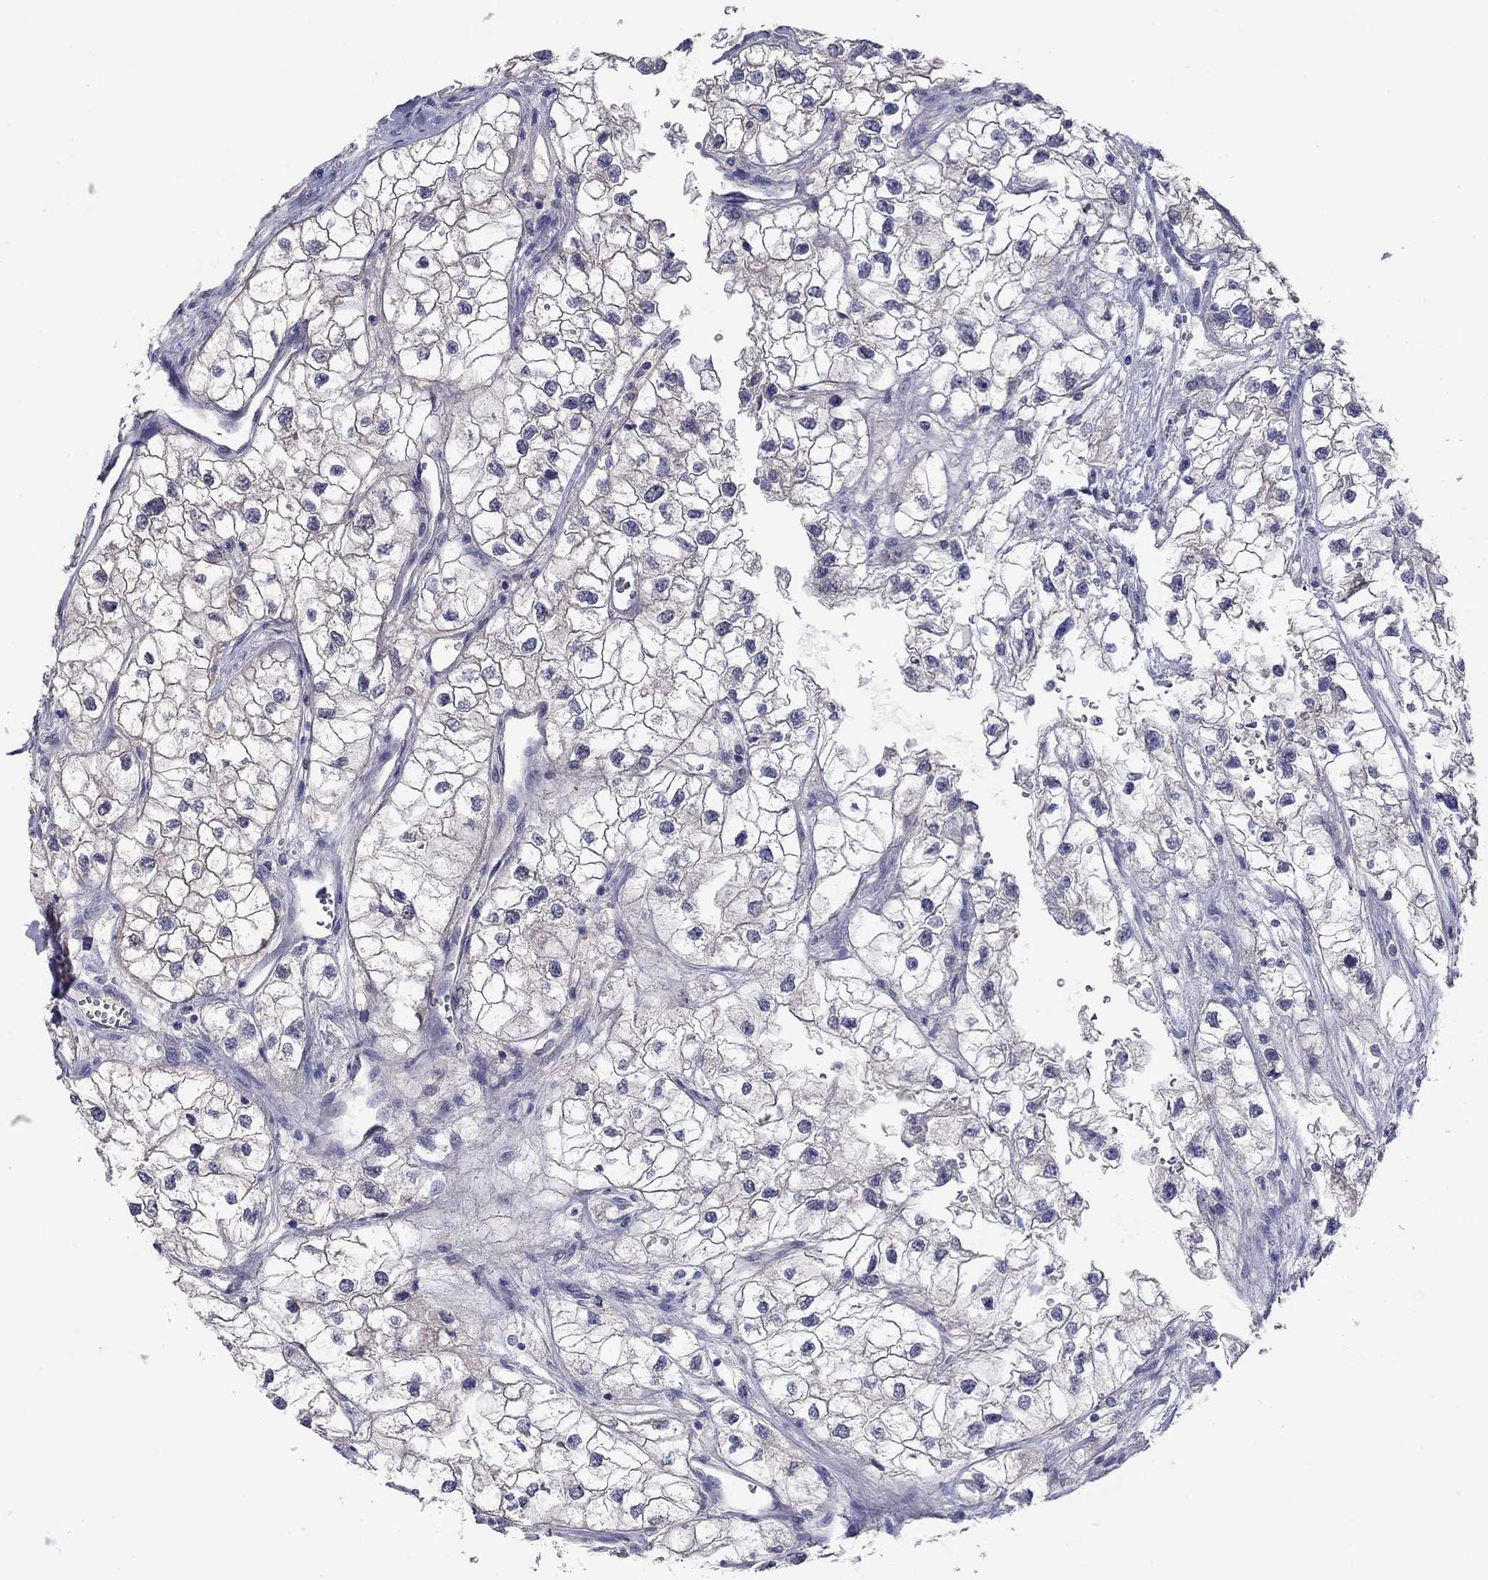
{"staining": {"intensity": "negative", "quantity": "none", "location": "none"}, "tissue": "renal cancer", "cell_type": "Tumor cells", "image_type": "cancer", "snomed": [{"axis": "morphology", "description": "Adenocarcinoma, NOS"}, {"axis": "topography", "description": "Kidney"}], "caption": "This photomicrograph is of adenocarcinoma (renal) stained with IHC to label a protein in brown with the nuclei are counter-stained blue. There is no positivity in tumor cells.", "gene": "PLS1", "patient": {"sex": "male", "age": 59}}